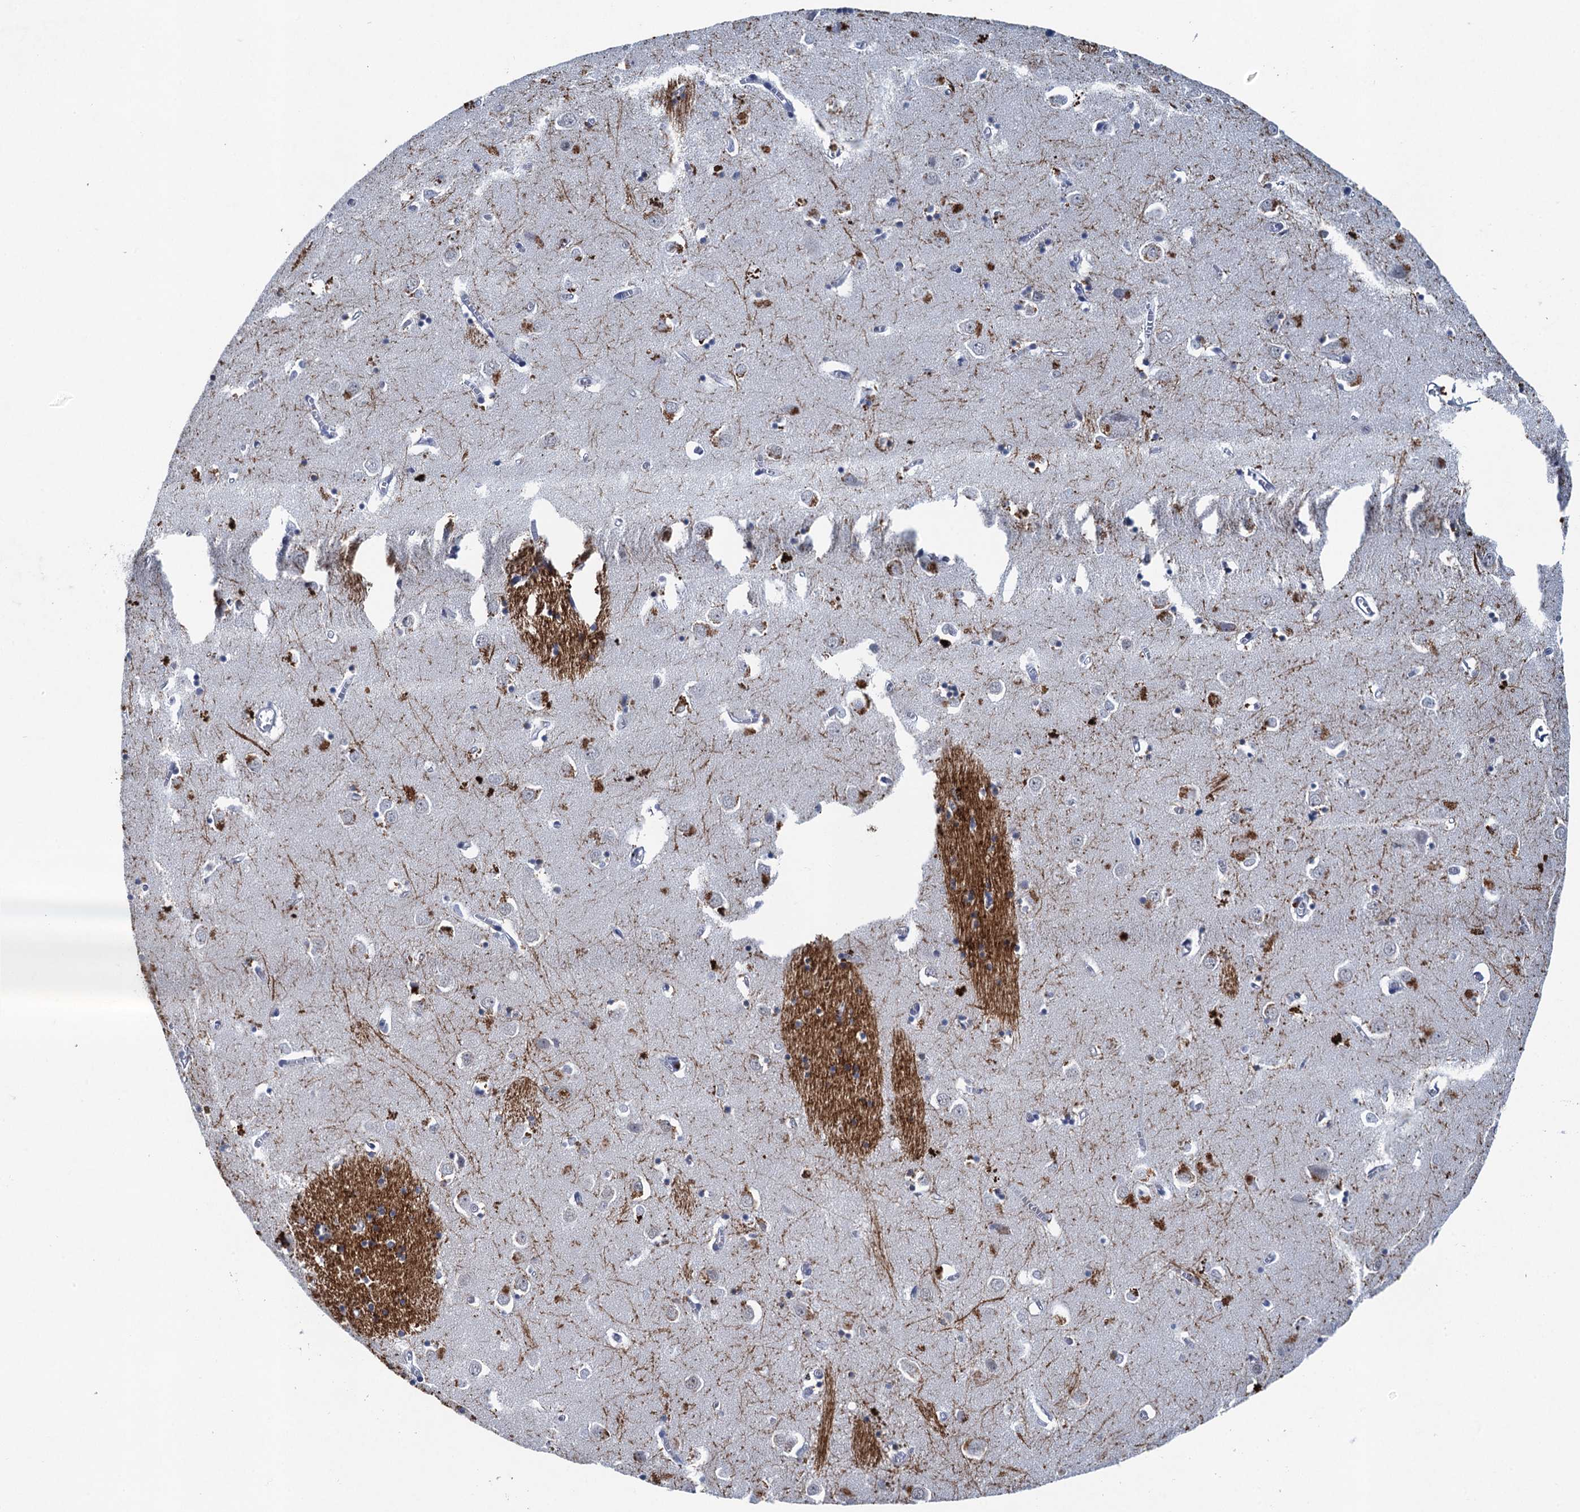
{"staining": {"intensity": "moderate", "quantity": "<25%", "location": "cytoplasmic/membranous"}, "tissue": "caudate", "cell_type": "Glial cells", "image_type": "normal", "snomed": [{"axis": "morphology", "description": "Normal tissue, NOS"}, {"axis": "topography", "description": "Lateral ventricle wall"}], "caption": "IHC (DAB (3,3'-diaminobenzidine)) staining of benign caudate demonstrates moderate cytoplasmic/membranous protein positivity in about <25% of glial cells.", "gene": "ENSG00000230707", "patient": {"sex": "male", "age": 70}}